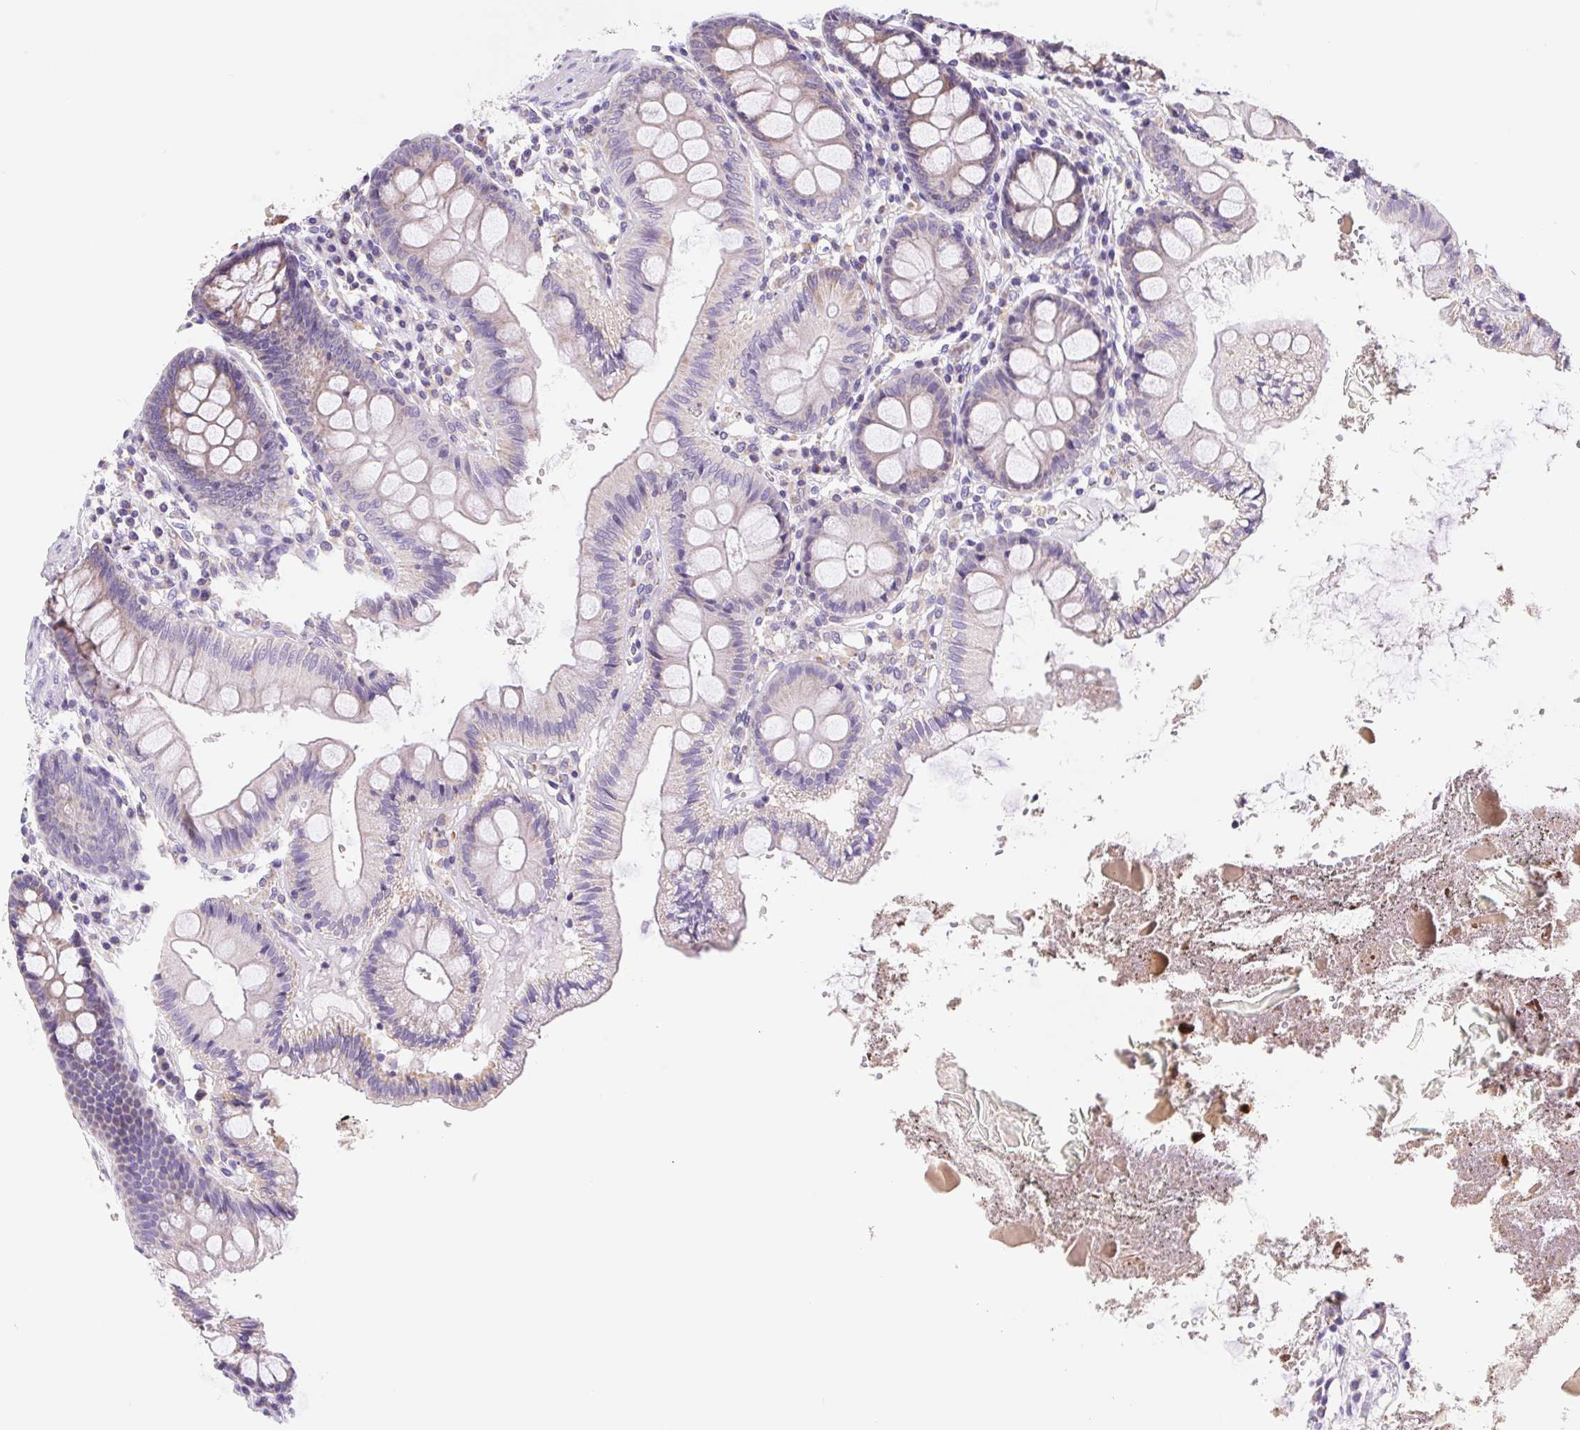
{"staining": {"intensity": "negative", "quantity": "none", "location": "none"}, "tissue": "colon", "cell_type": "Endothelial cells", "image_type": "normal", "snomed": [{"axis": "morphology", "description": "Normal tissue, NOS"}, {"axis": "topography", "description": "Colon"}], "caption": "Immunohistochemistry (IHC) of unremarkable human colon displays no staining in endothelial cells.", "gene": "FKBP6", "patient": {"sex": "male", "age": 84}}